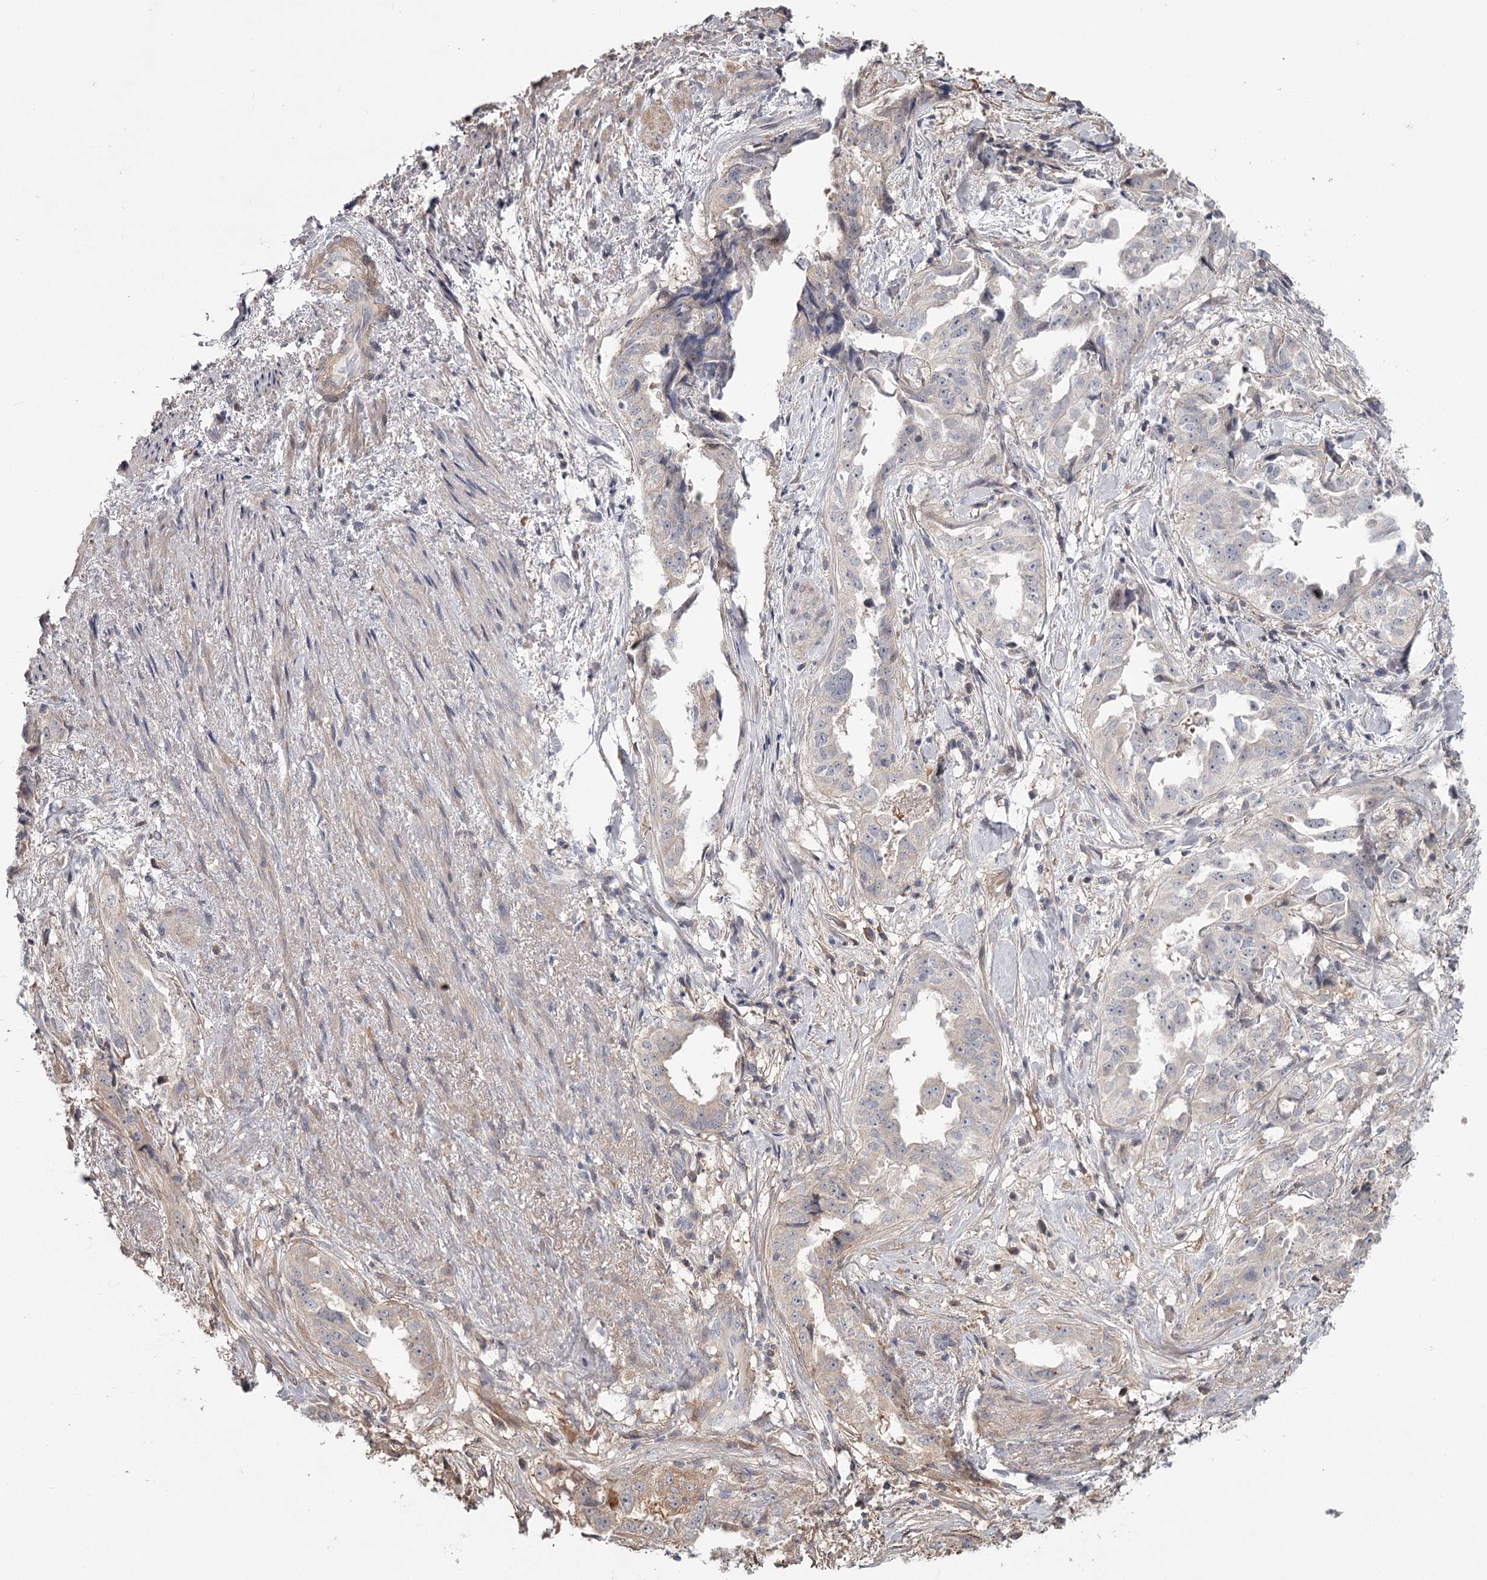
{"staining": {"intensity": "moderate", "quantity": "<25%", "location": "cytoplasmic/membranous"}, "tissue": "endometrial cancer", "cell_type": "Tumor cells", "image_type": "cancer", "snomed": [{"axis": "morphology", "description": "Adenocarcinoma, NOS"}, {"axis": "topography", "description": "Endometrium"}], "caption": "Human adenocarcinoma (endometrial) stained for a protein (brown) displays moderate cytoplasmic/membranous positive staining in about <25% of tumor cells.", "gene": "DHRS9", "patient": {"sex": "female", "age": 65}}